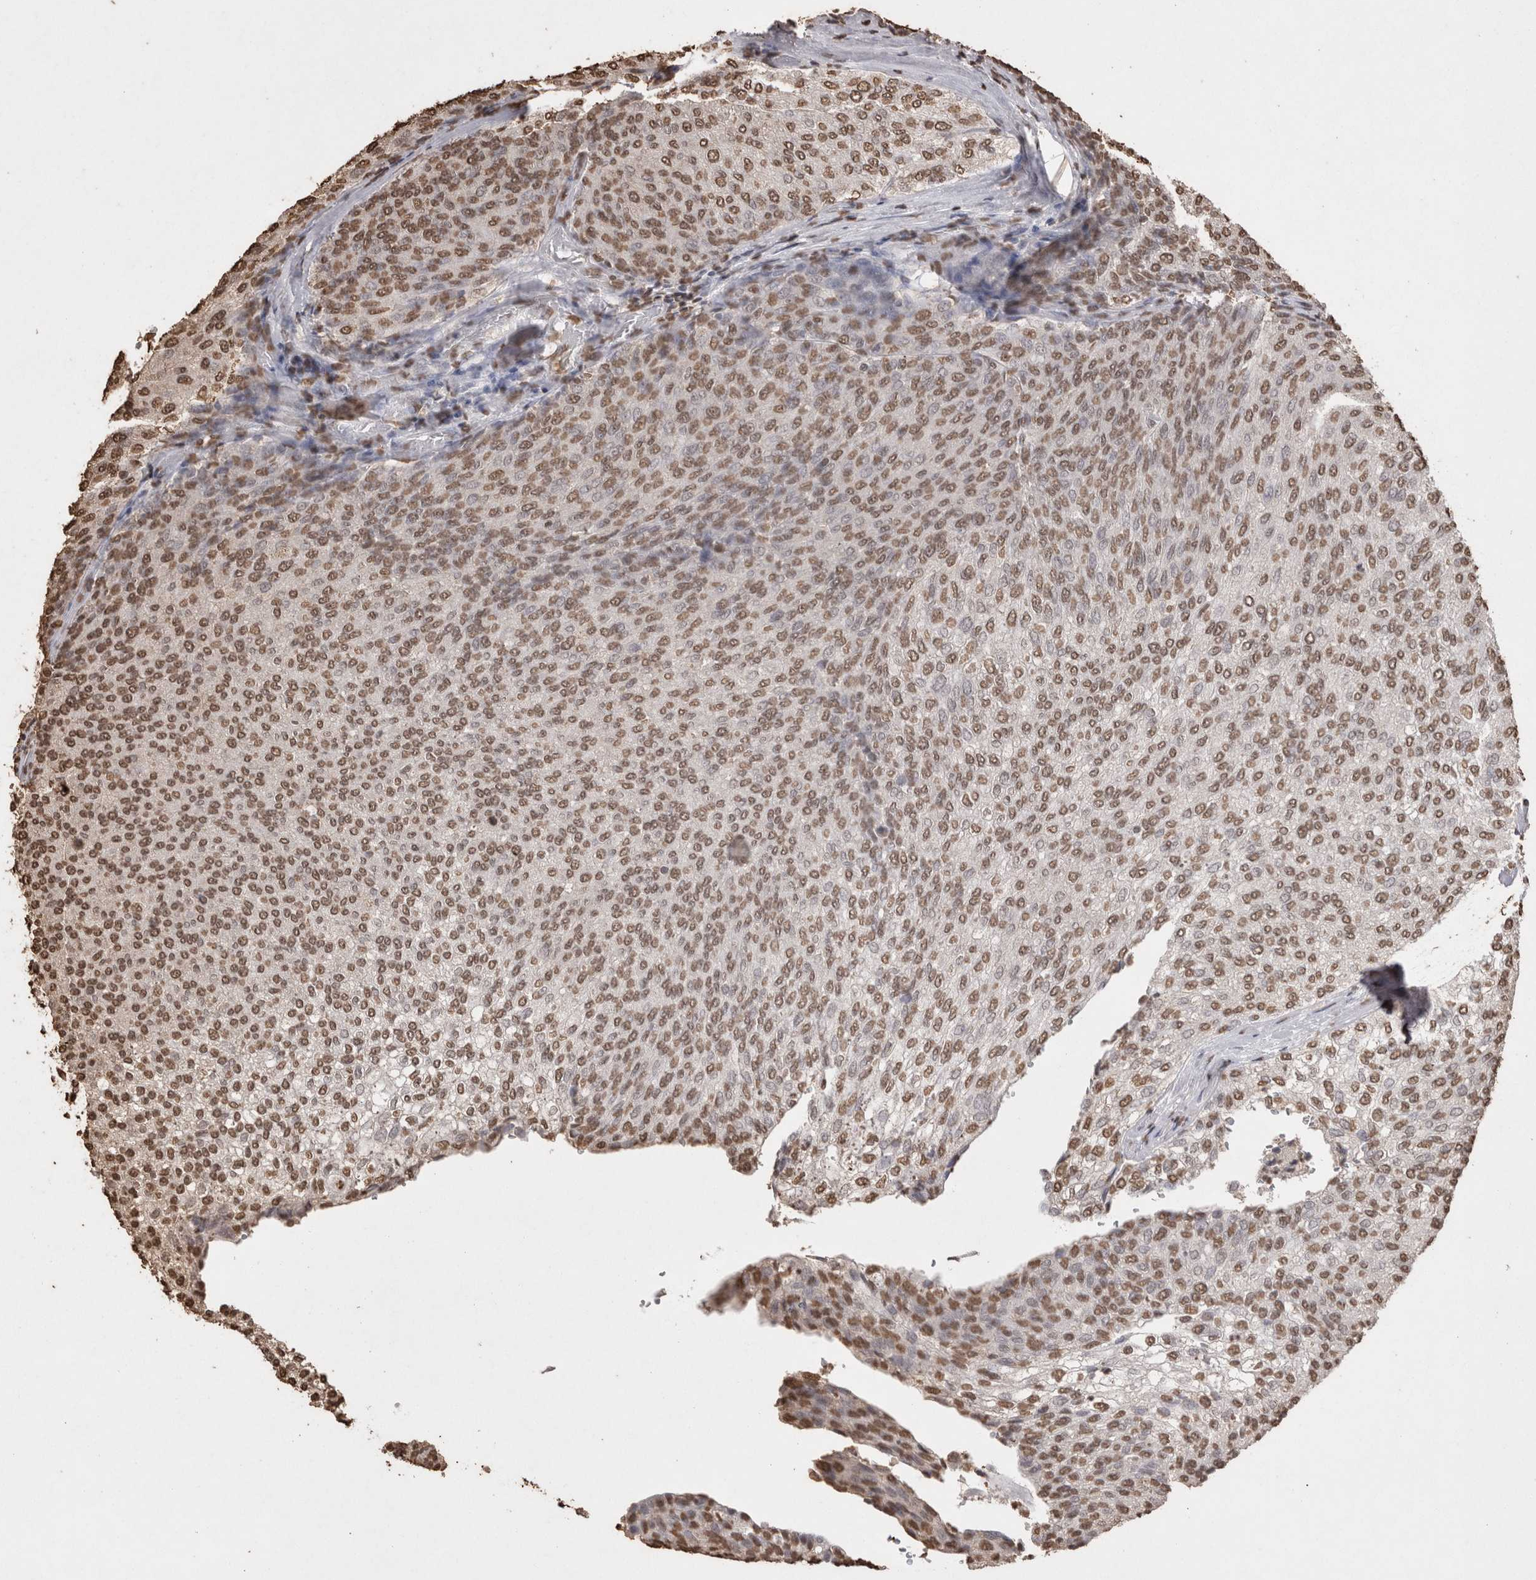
{"staining": {"intensity": "moderate", "quantity": ">75%", "location": "nuclear"}, "tissue": "urothelial cancer", "cell_type": "Tumor cells", "image_type": "cancer", "snomed": [{"axis": "morphology", "description": "Urothelial carcinoma, Low grade"}, {"axis": "topography", "description": "Urinary bladder"}], "caption": "Brown immunohistochemical staining in urothelial carcinoma (low-grade) demonstrates moderate nuclear staining in about >75% of tumor cells.", "gene": "POU5F1", "patient": {"sex": "female", "age": 79}}